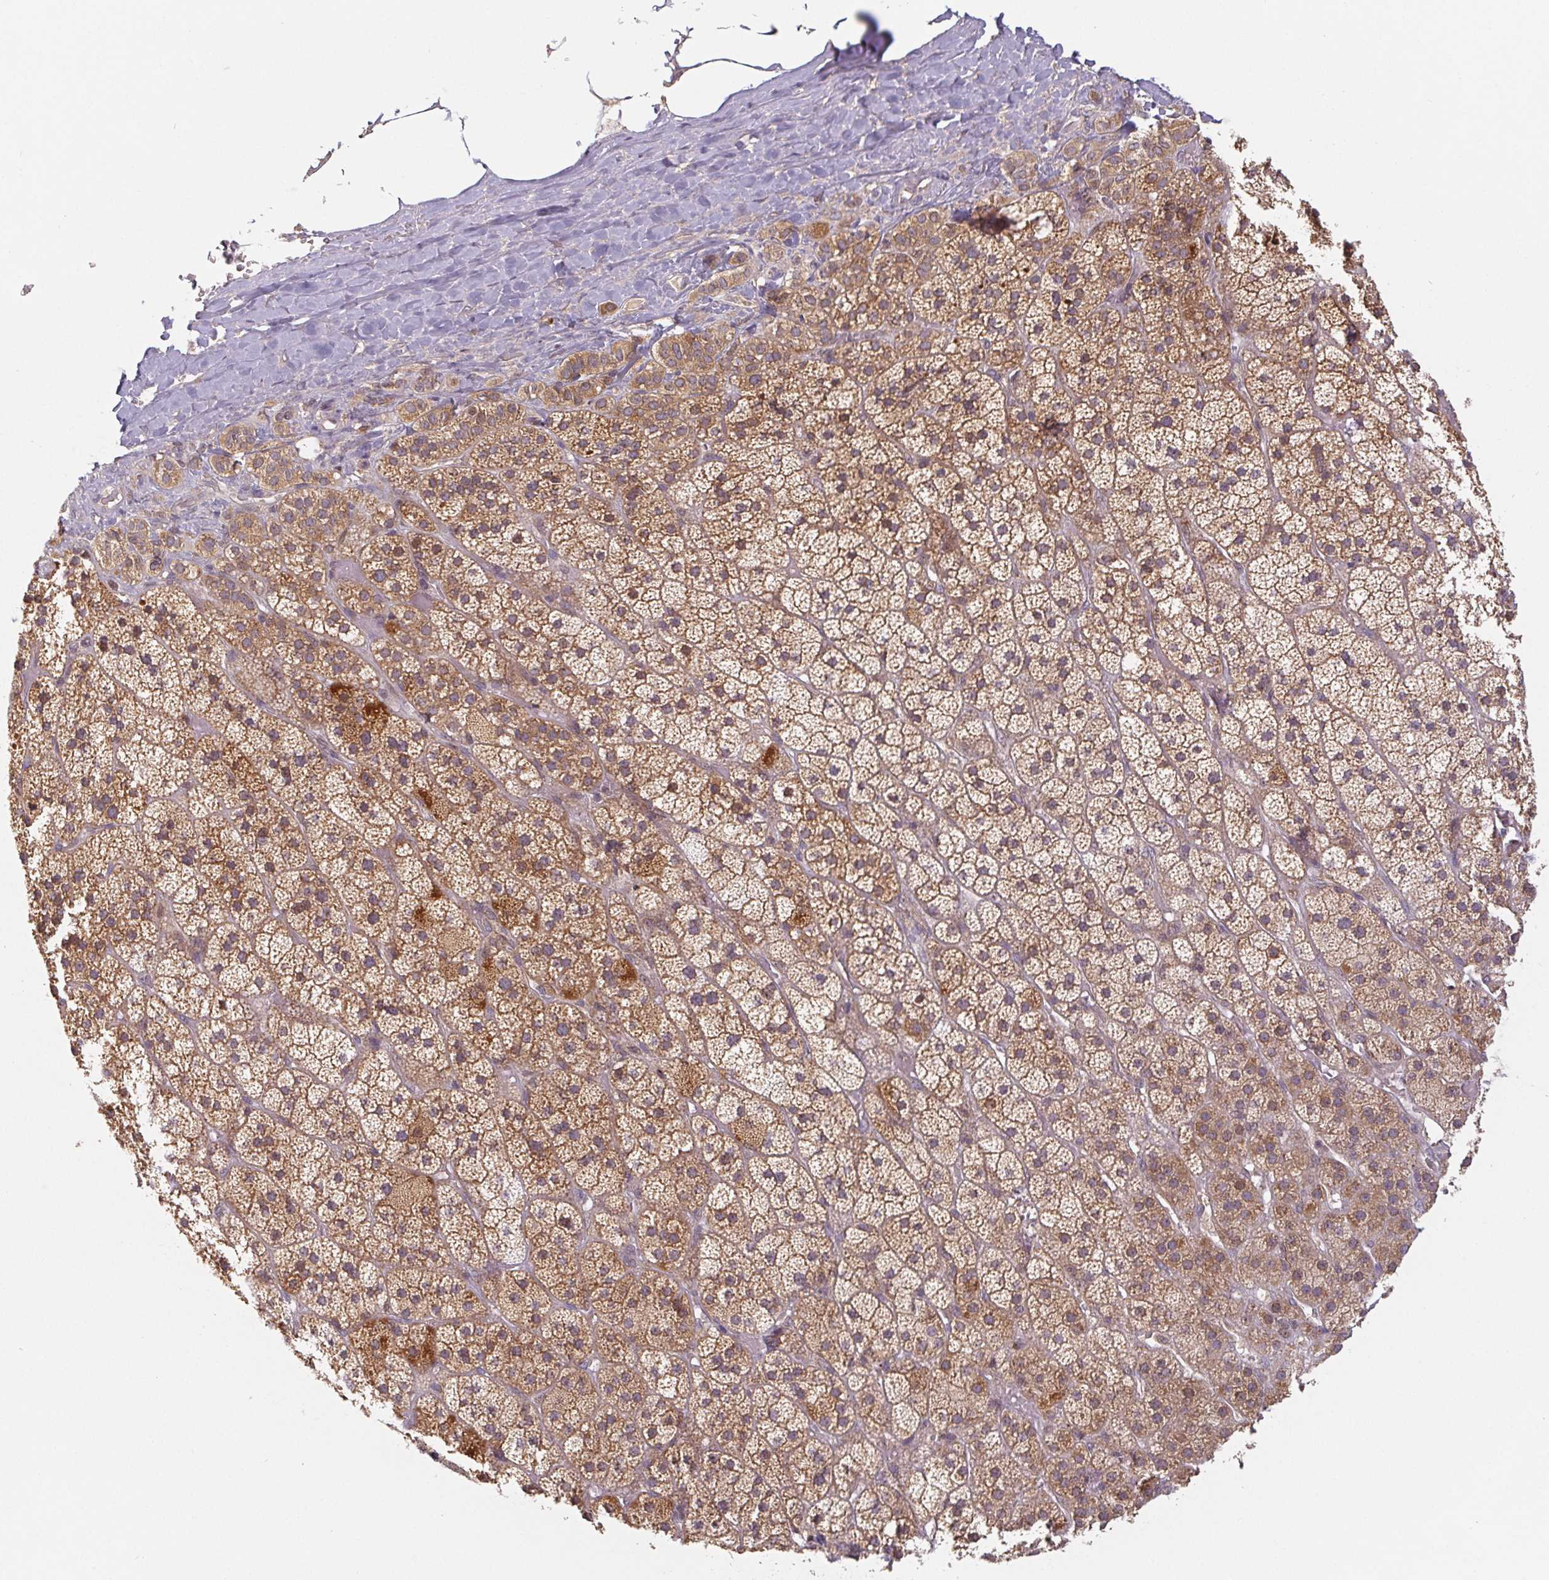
{"staining": {"intensity": "moderate", "quantity": ">75%", "location": "cytoplasmic/membranous"}, "tissue": "adrenal gland", "cell_type": "Glandular cells", "image_type": "normal", "snomed": [{"axis": "morphology", "description": "Normal tissue, NOS"}, {"axis": "topography", "description": "Adrenal gland"}], "caption": "The micrograph displays a brown stain indicating the presence of a protein in the cytoplasmic/membranous of glandular cells in adrenal gland. (Brightfield microscopy of DAB IHC at high magnification).", "gene": "MTHFD1L", "patient": {"sex": "male", "age": 57}}